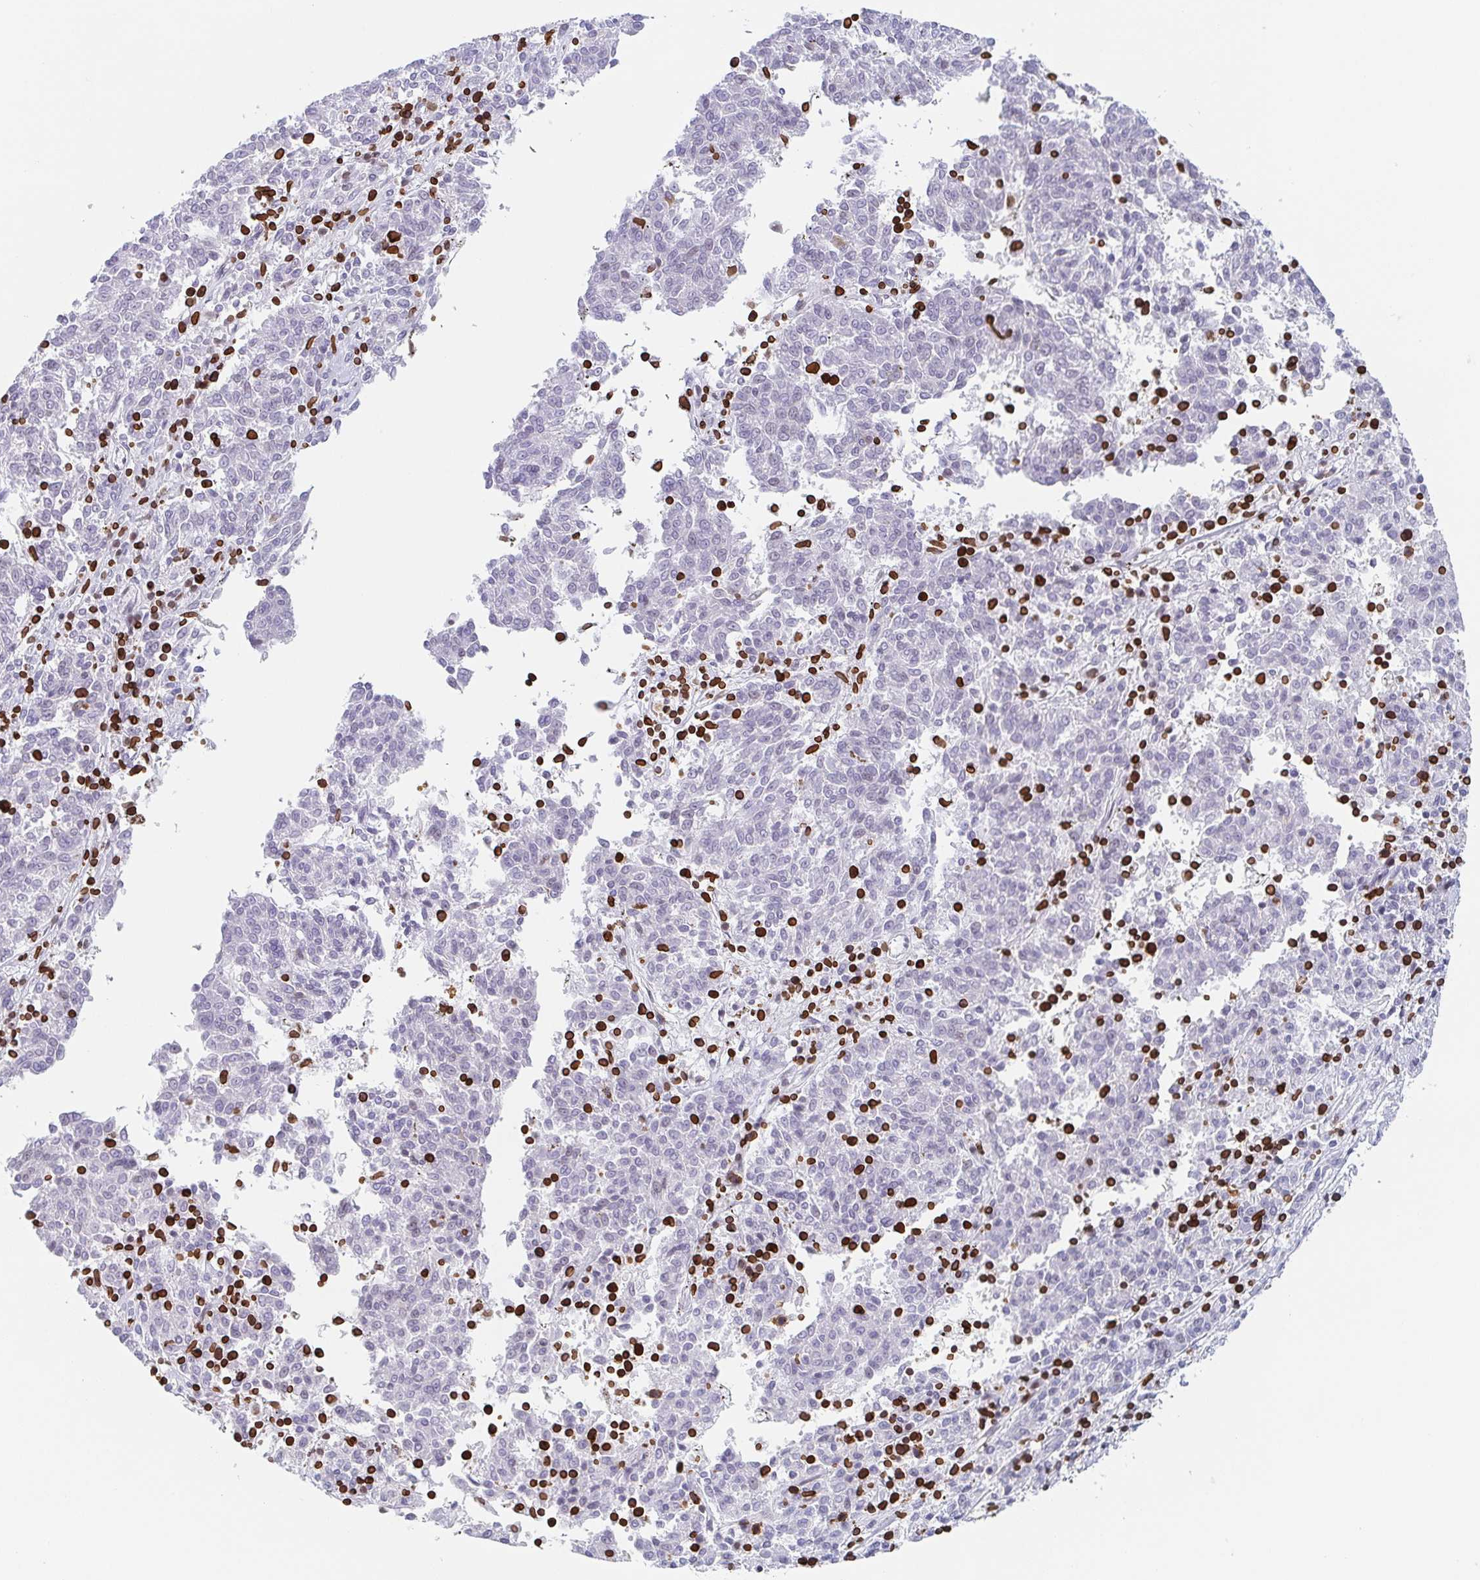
{"staining": {"intensity": "negative", "quantity": "none", "location": "none"}, "tissue": "melanoma", "cell_type": "Tumor cells", "image_type": "cancer", "snomed": [{"axis": "morphology", "description": "Malignant melanoma, NOS"}, {"axis": "topography", "description": "Skin"}], "caption": "This is an immunohistochemistry photomicrograph of human melanoma. There is no positivity in tumor cells.", "gene": "BTBD7", "patient": {"sex": "female", "age": 72}}